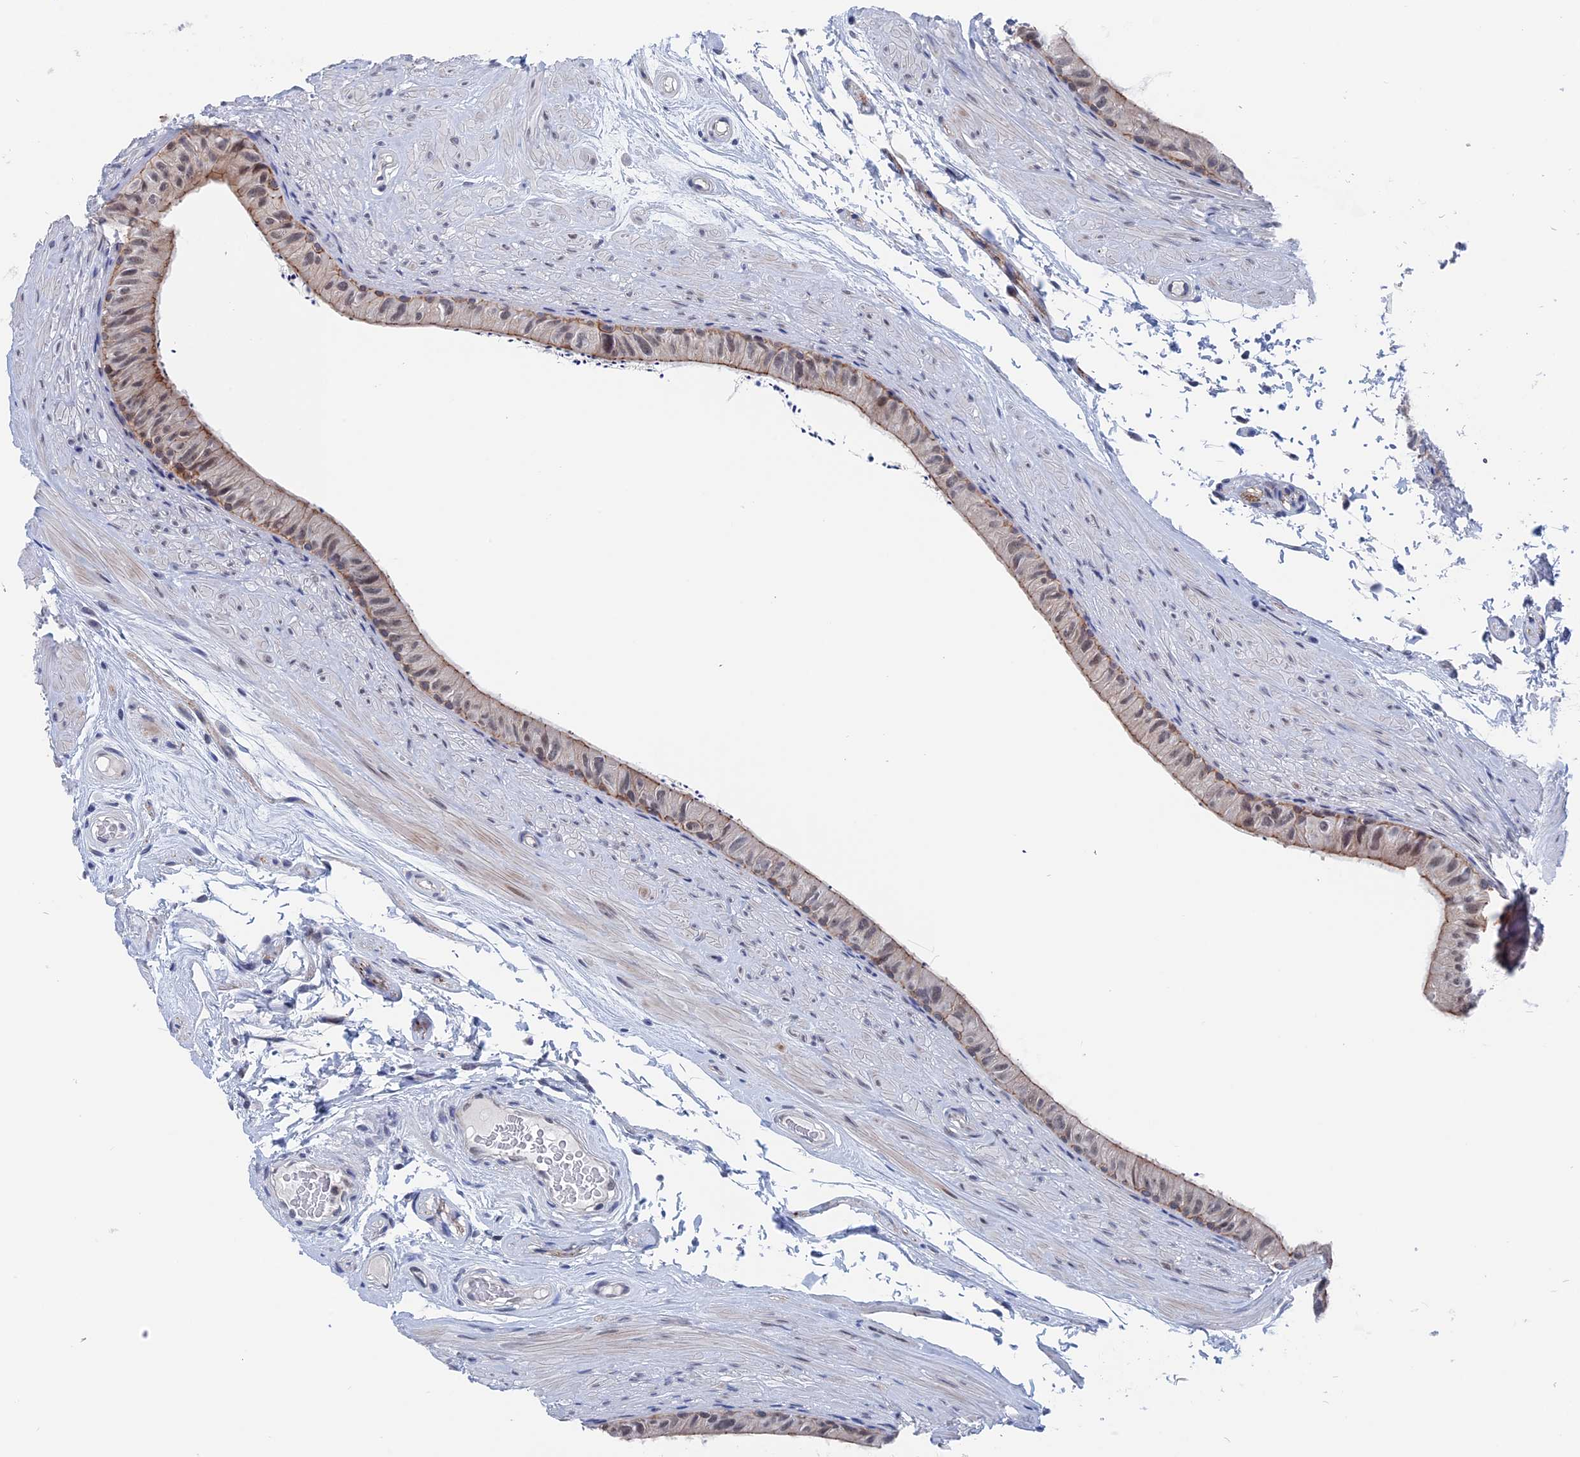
{"staining": {"intensity": "weak", "quantity": "<25%", "location": "nuclear"}, "tissue": "epididymis", "cell_type": "Glandular cells", "image_type": "normal", "snomed": [{"axis": "morphology", "description": "Normal tissue, NOS"}, {"axis": "topography", "description": "Epididymis"}], "caption": "Immunohistochemistry (IHC) photomicrograph of unremarkable epididymis stained for a protein (brown), which reveals no expression in glandular cells. The staining is performed using DAB brown chromogen with nuclei counter-stained in using hematoxylin.", "gene": "MARCHF3", "patient": {"sex": "male", "age": 45}}